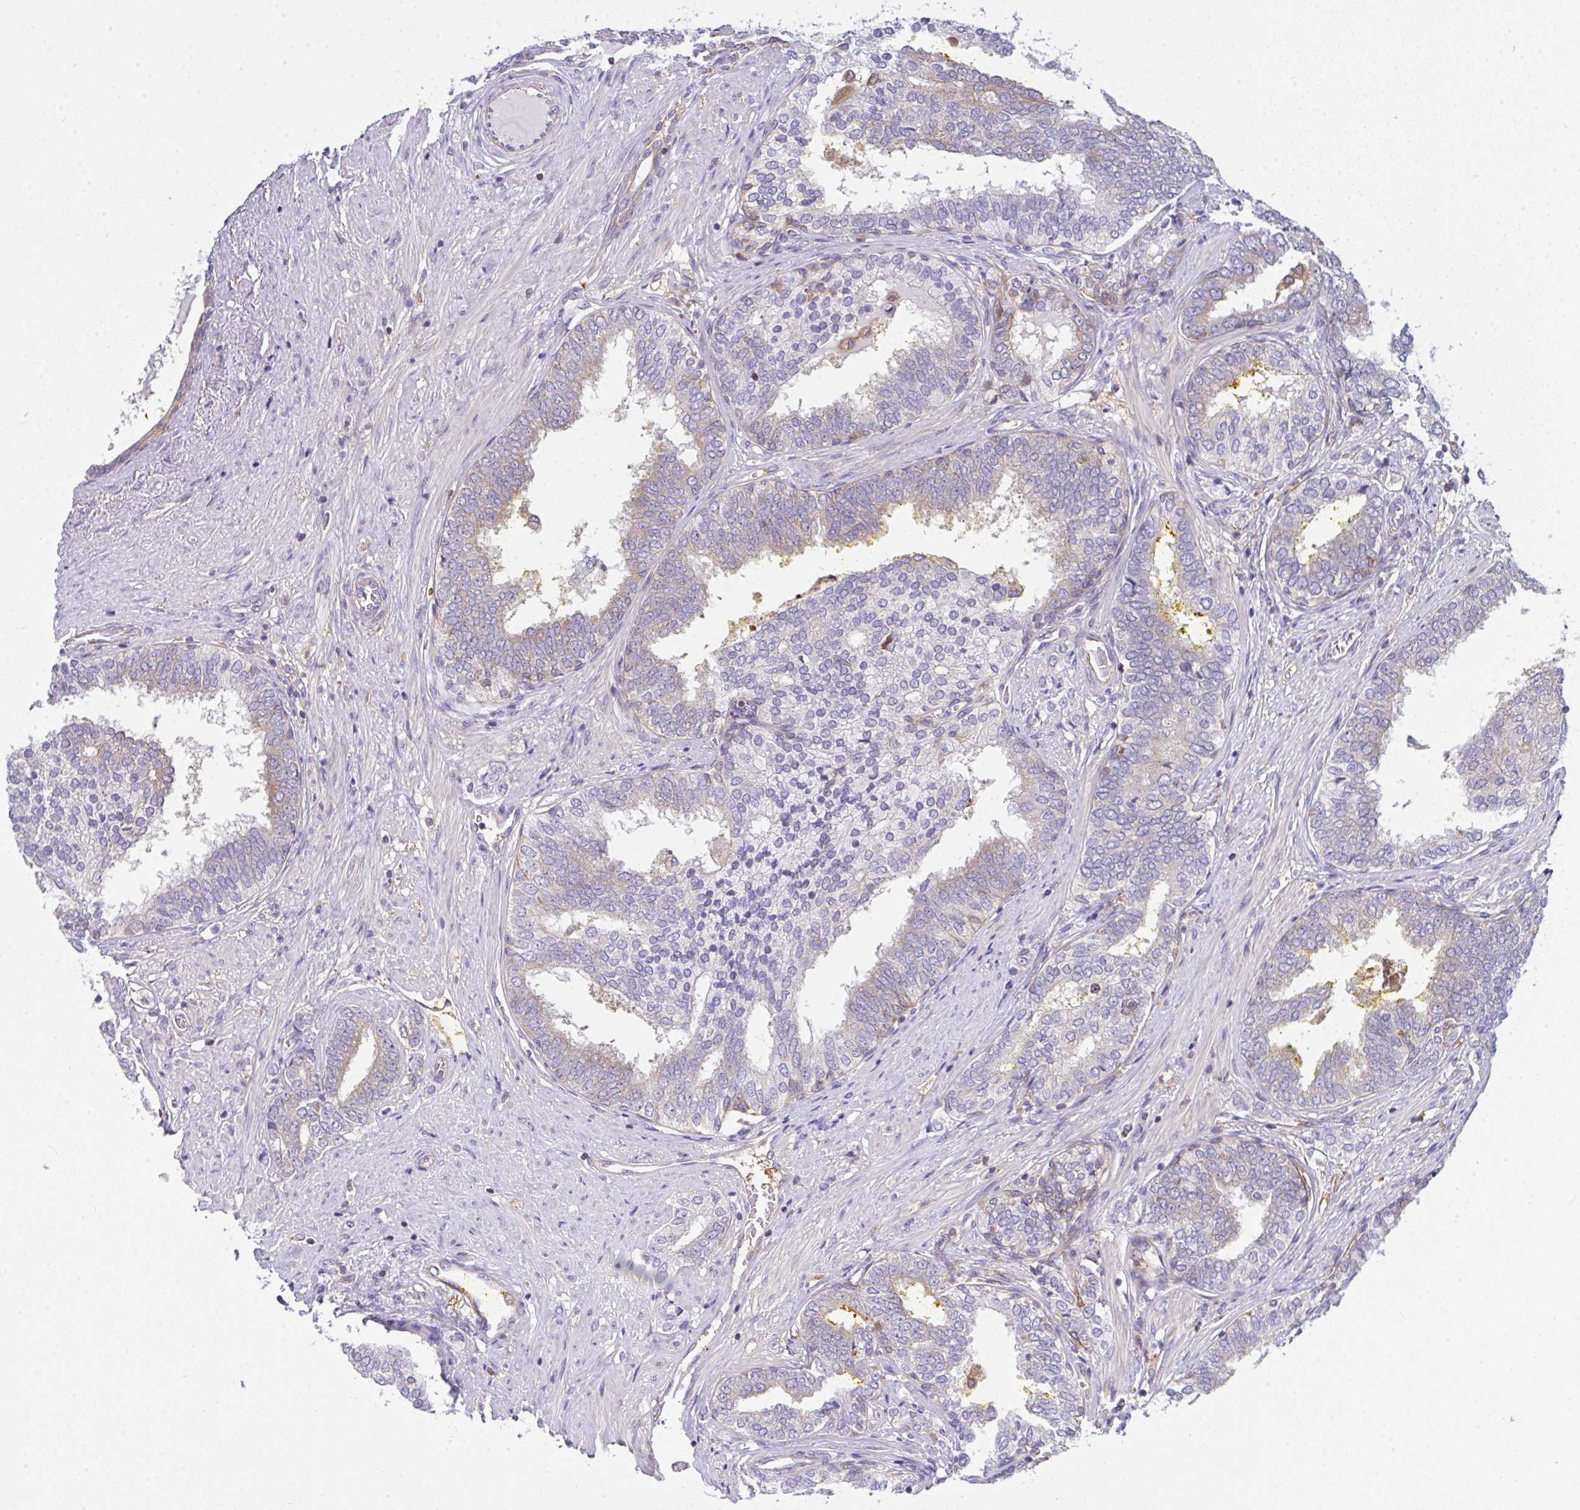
{"staining": {"intensity": "moderate", "quantity": "25%-75%", "location": "cytoplasmic/membranous"}, "tissue": "prostate cancer", "cell_type": "Tumor cells", "image_type": "cancer", "snomed": [{"axis": "morphology", "description": "Adenocarcinoma, High grade"}, {"axis": "topography", "description": "Prostate"}], "caption": "There is medium levels of moderate cytoplasmic/membranous expression in tumor cells of high-grade adenocarcinoma (prostate), as demonstrated by immunohistochemical staining (brown color).", "gene": "SLC30A6", "patient": {"sex": "male", "age": 72}}